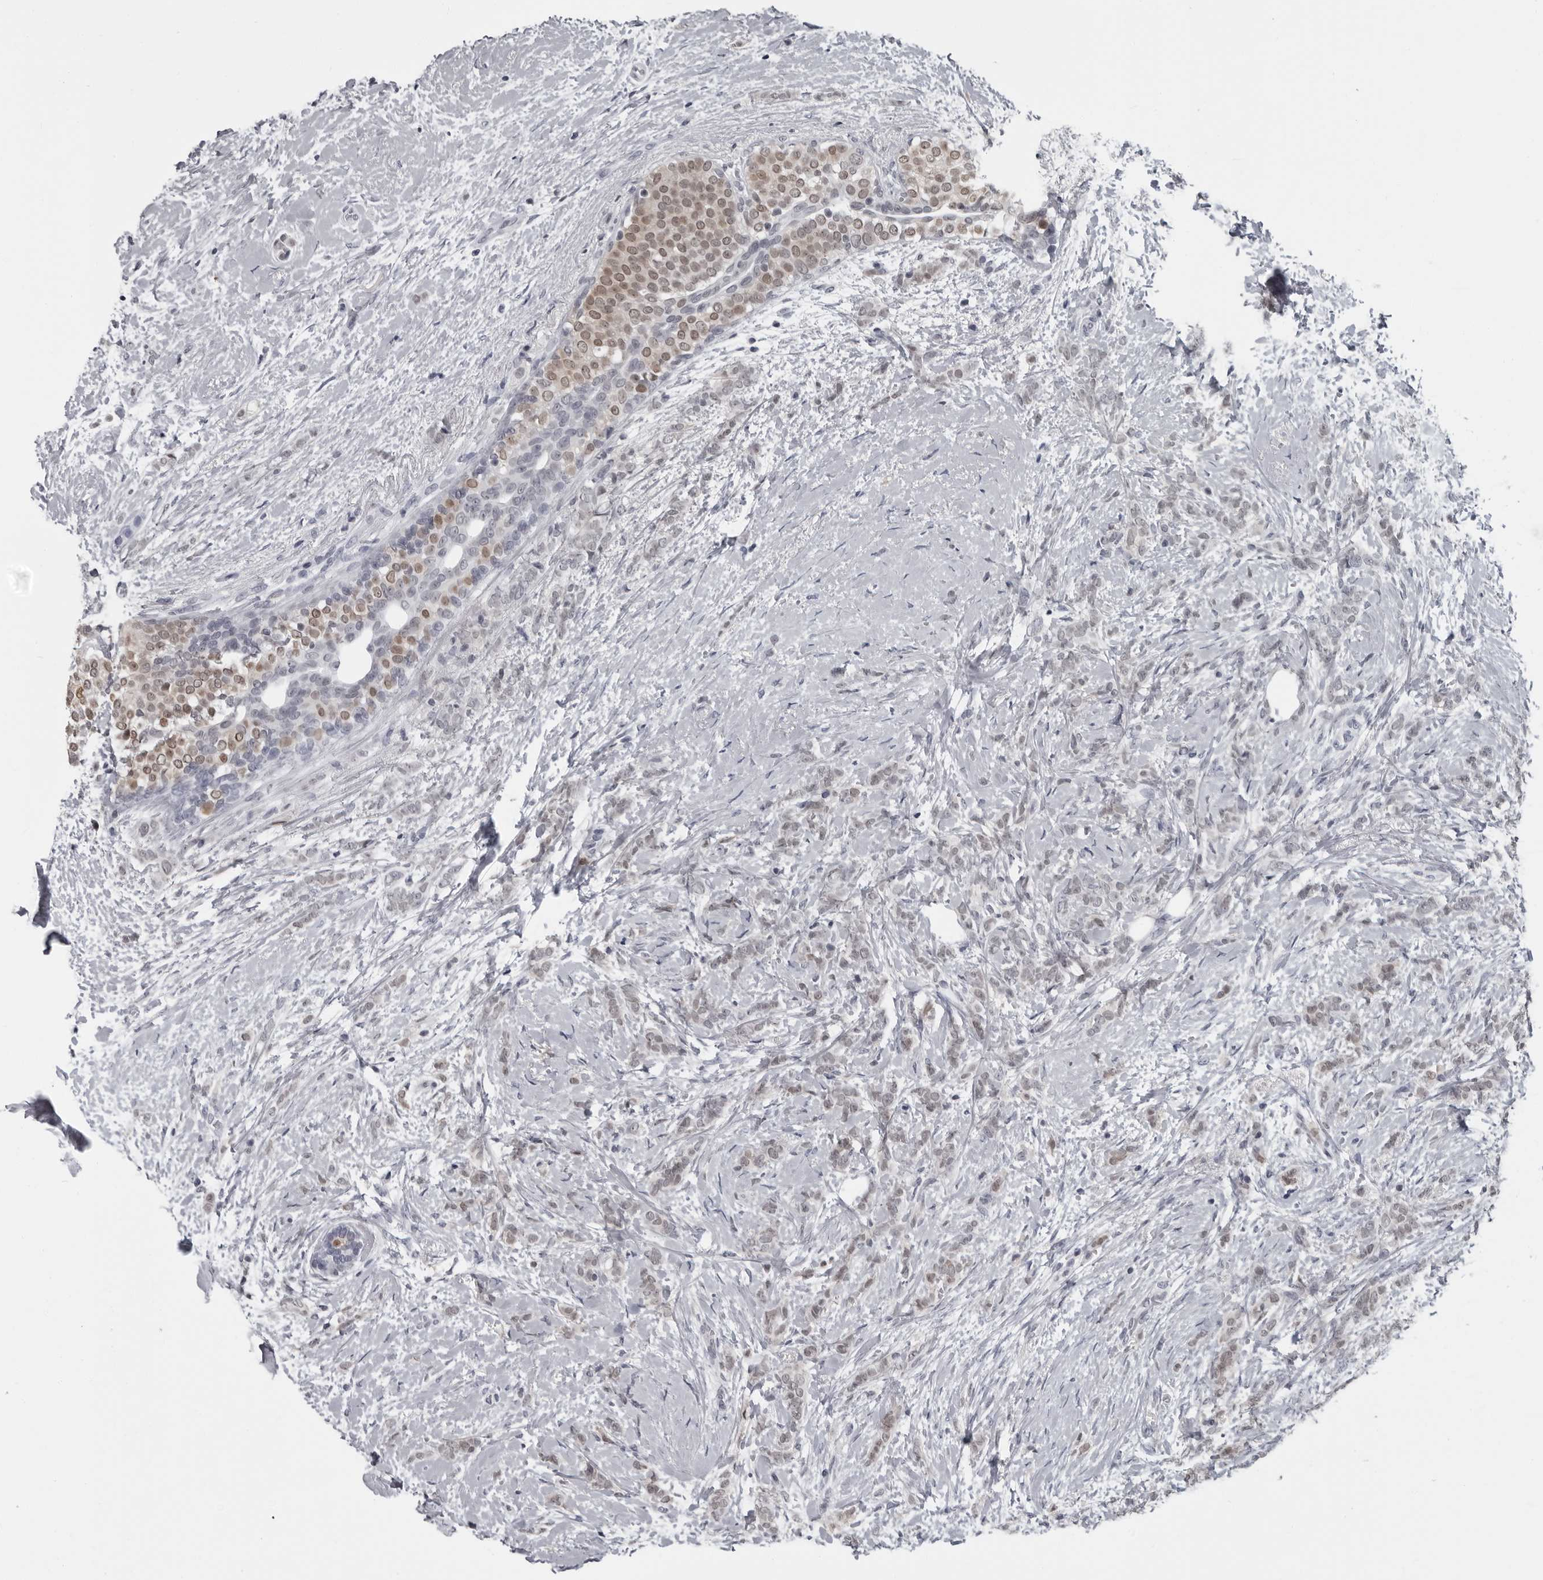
{"staining": {"intensity": "weak", "quantity": "25%-75%", "location": "nuclear"}, "tissue": "breast cancer", "cell_type": "Tumor cells", "image_type": "cancer", "snomed": [{"axis": "morphology", "description": "Lobular carcinoma, in situ"}, {"axis": "morphology", "description": "Lobular carcinoma"}, {"axis": "topography", "description": "Breast"}], "caption": "Protein analysis of breast cancer tissue reveals weak nuclear positivity in about 25%-75% of tumor cells.", "gene": "LZIC", "patient": {"sex": "female", "age": 41}}